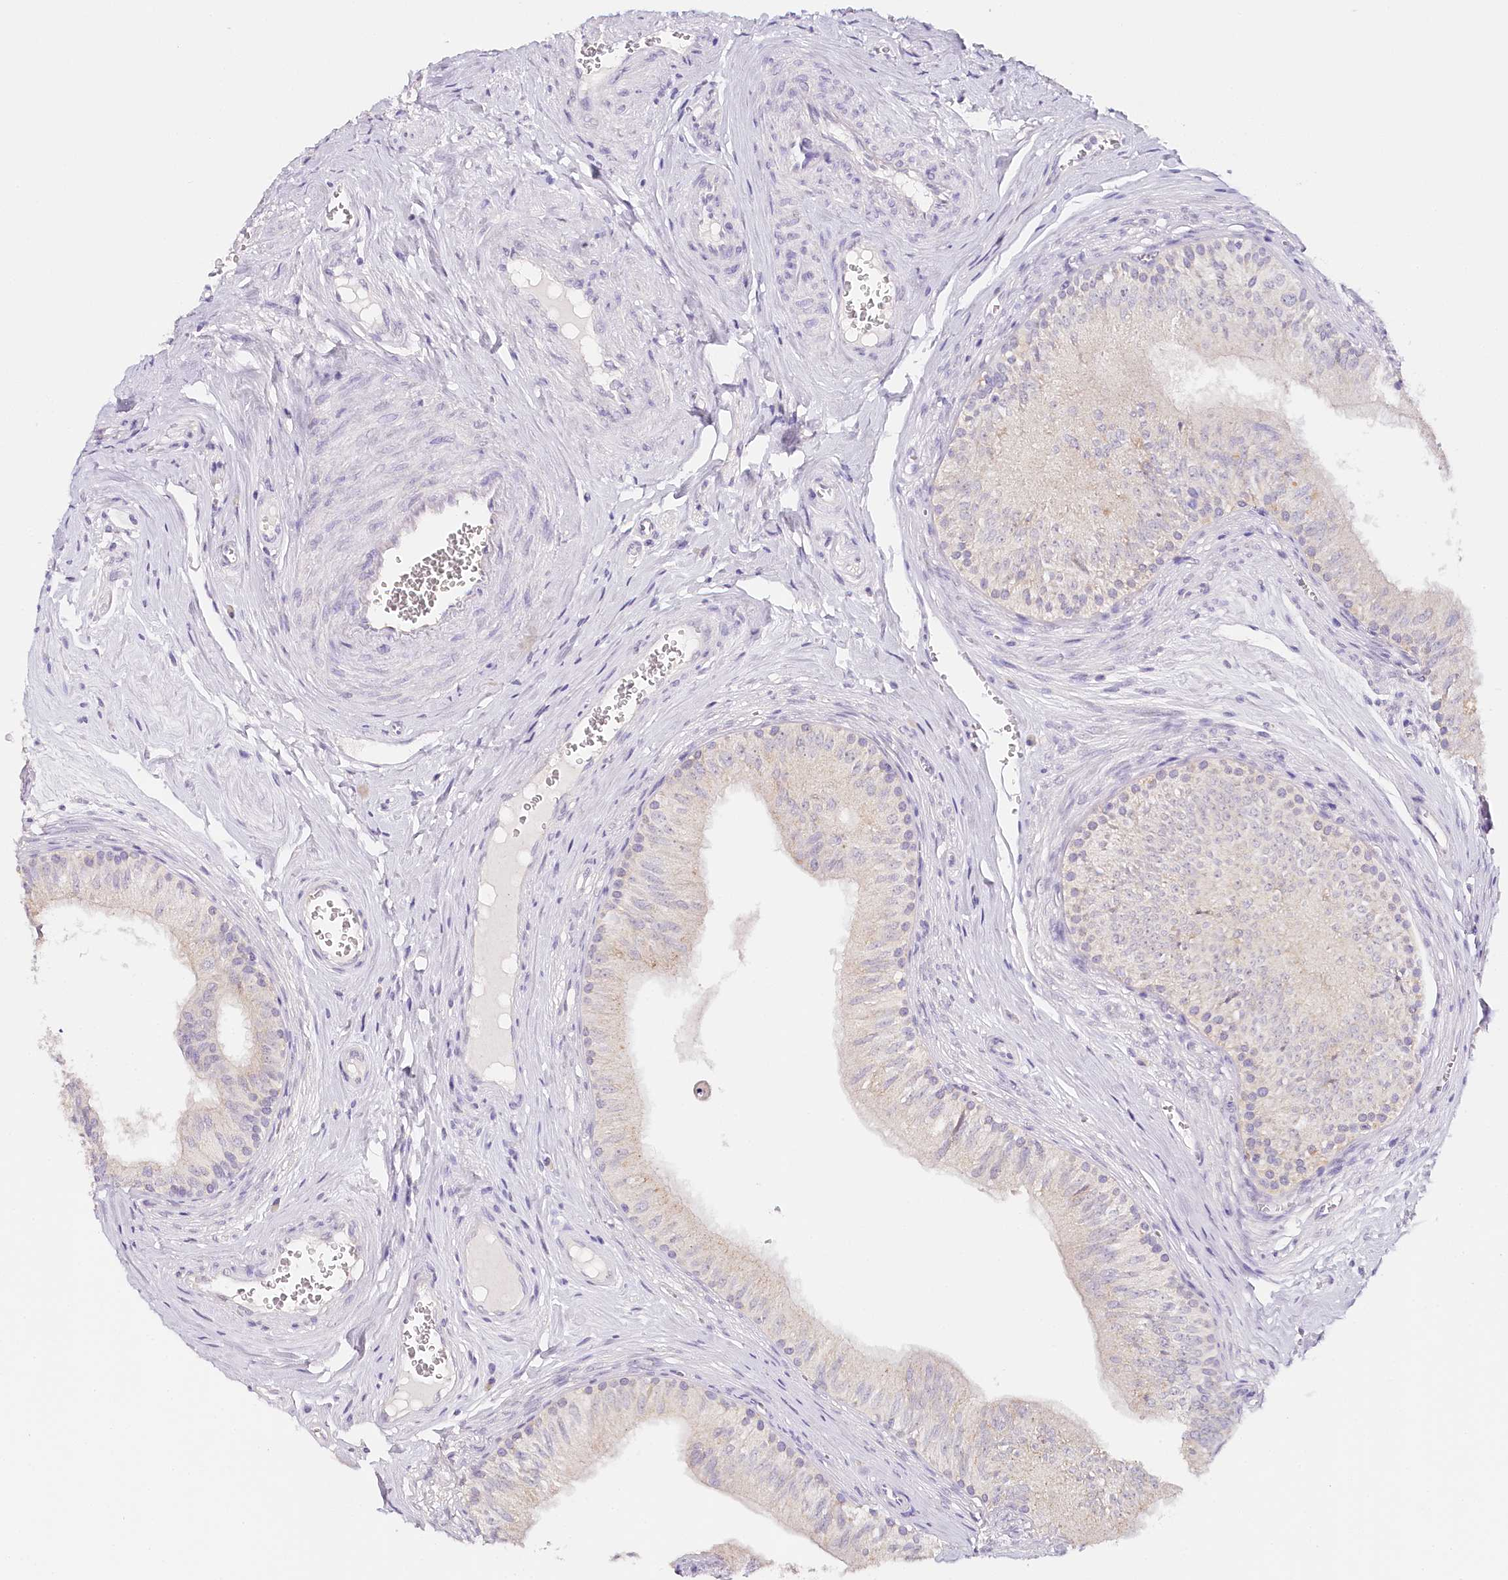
{"staining": {"intensity": "weak", "quantity": "<25%", "location": "cytoplasmic/membranous"}, "tissue": "epididymis", "cell_type": "Glandular cells", "image_type": "normal", "snomed": [{"axis": "morphology", "description": "Normal tissue, NOS"}, {"axis": "topography", "description": "Epididymis"}], "caption": "The IHC photomicrograph has no significant positivity in glandular cells of epididymis. The staining is performed using DAB brown chromogen with nuclei counter-stained in using hematoxylin.", "gene": "TP53", "patient": {"sex": "male", "age": 46}}